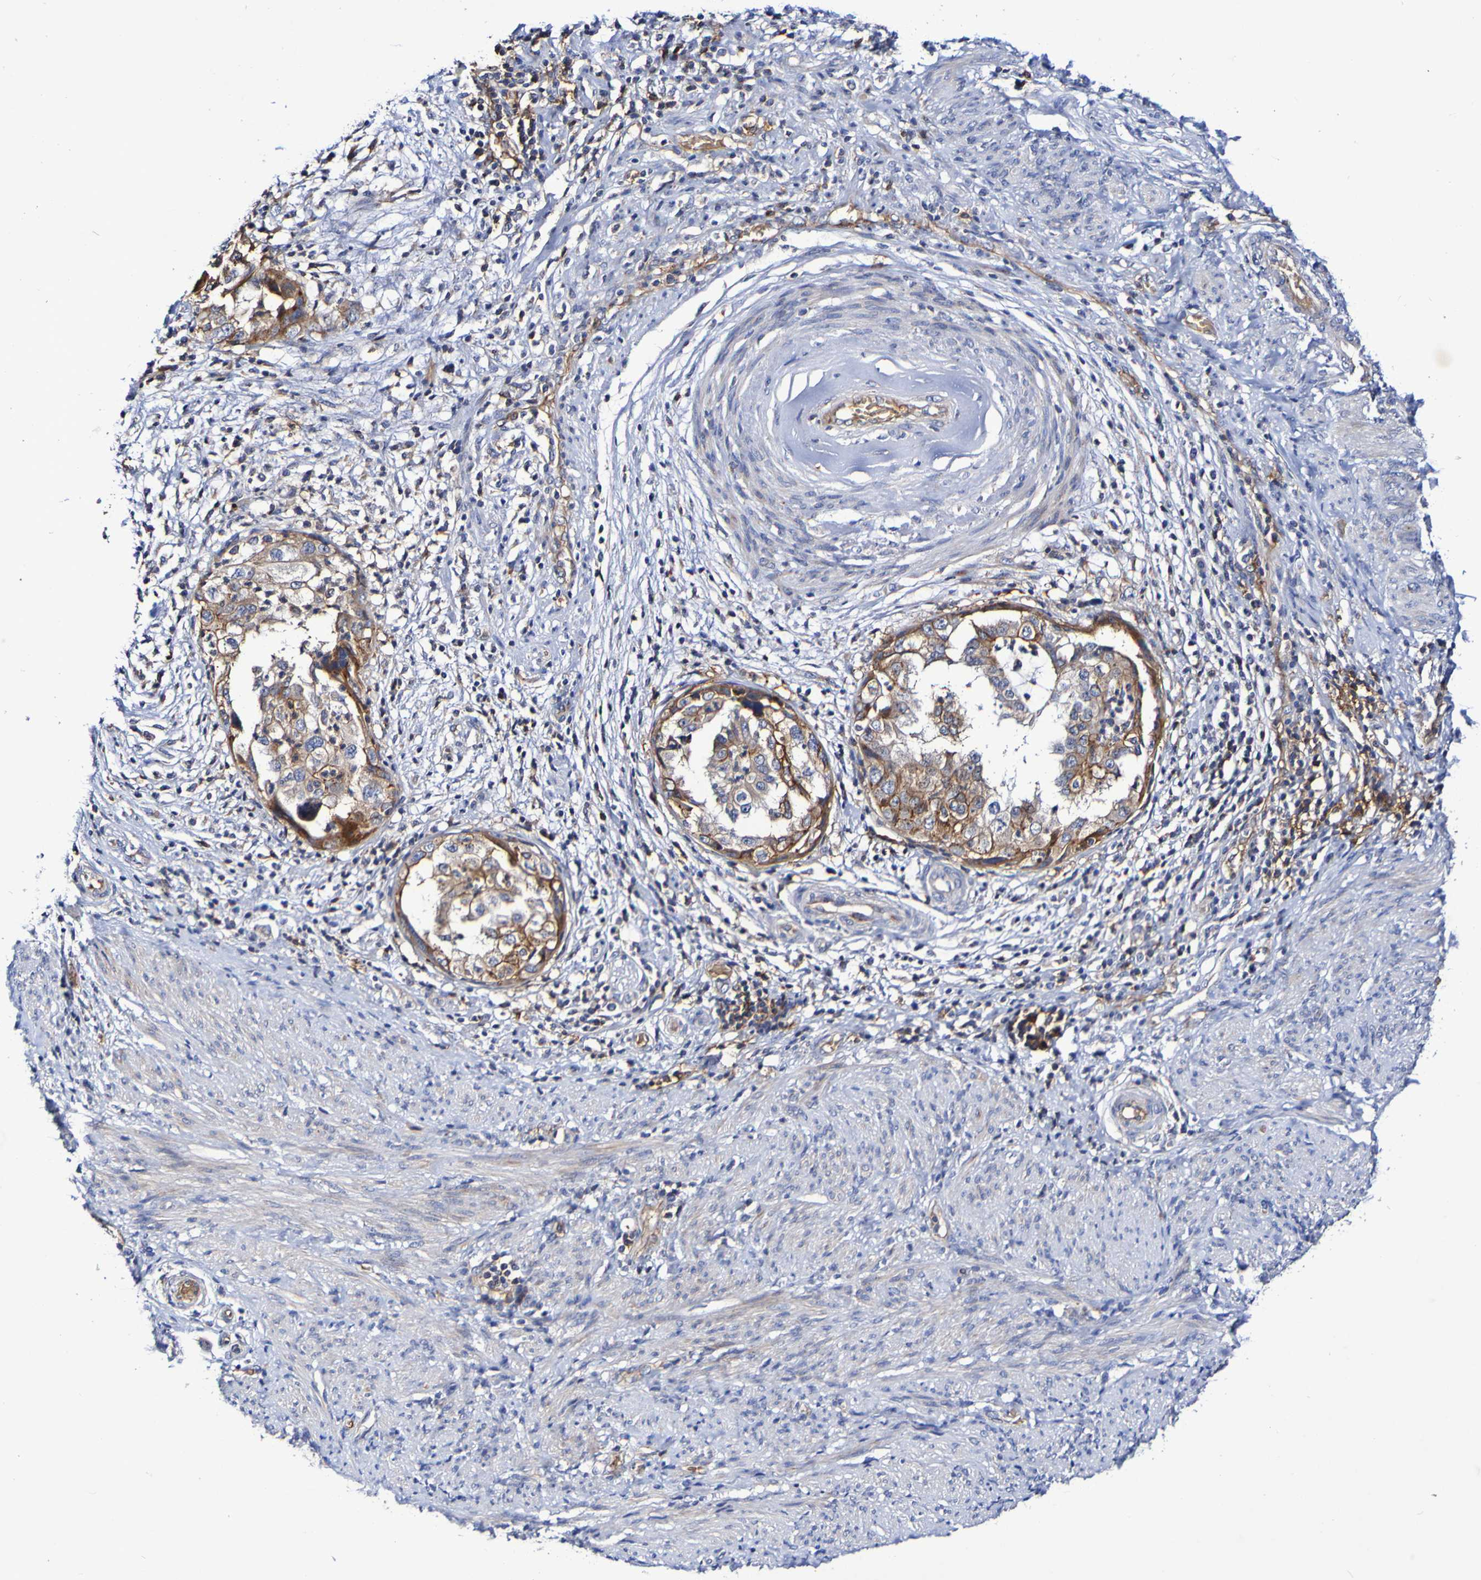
{"staining": {"intensity": "moderate", "quantity": ">75%", "location": "cytoplasmic/membranous"}, "tissue": "endometrial cancer", "cell_type": "Tumor cells", "image_type": "cancer", "snomed": [{"axis": "morphology", "description": "Adenocarcinoma, NOS"}, {"axis": "topography", "description": "Endometrium"}], "caption": "This is a photomicrograph of immunohistochemistry staining of endometrial adenocarcinoma, which shows moderate positivity in the cytoplasmic/membranous of tumor cells.", "gene": "WNT4", "patient": {"sex": "female", "age": 85}}